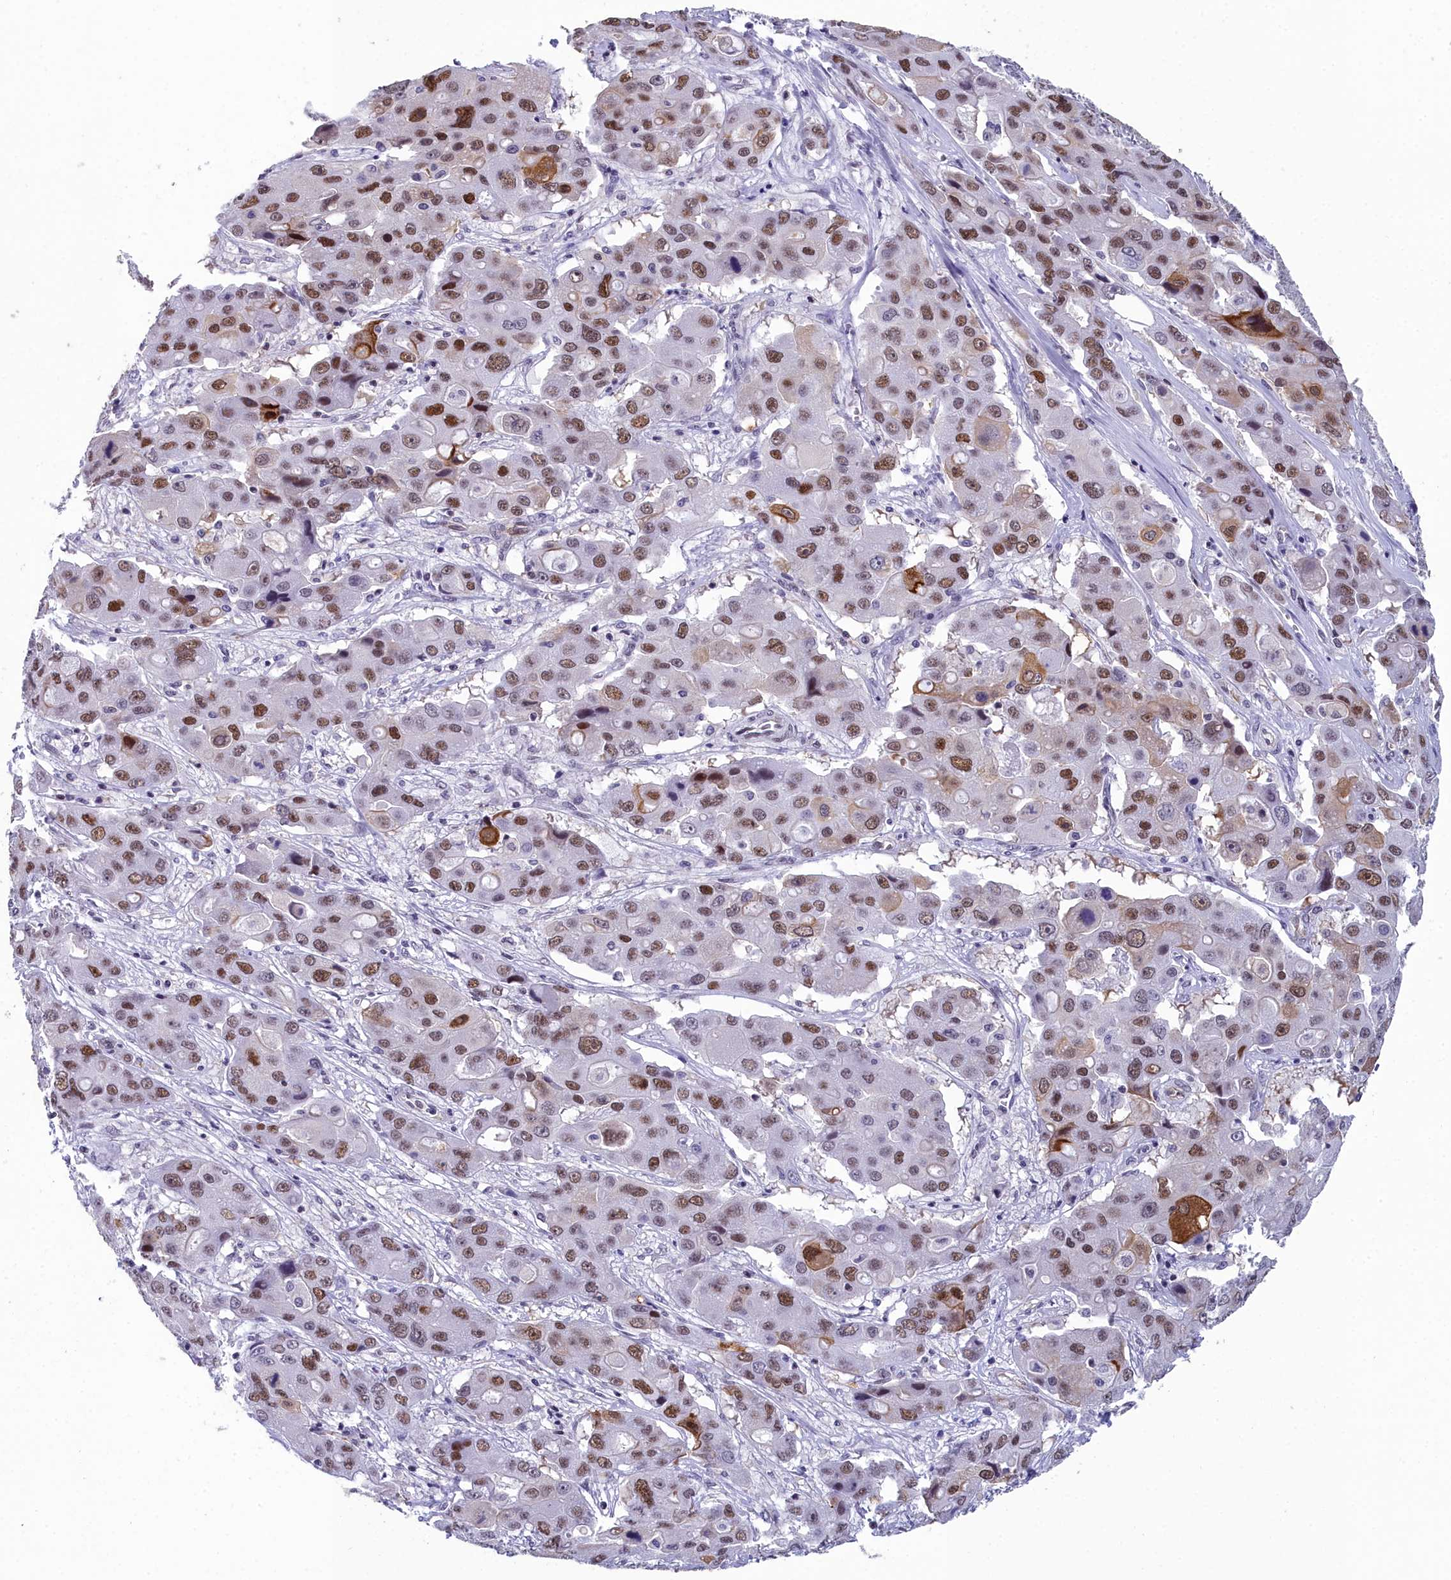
{"staining": {"intensity": "strong", "quantity": ">75%", "location": "cytoplasmic/membranous,nuclear"}, "tissue": "liver cancer", "cell_type": "Tumor cells", "image_type": "cancer", "snomed": [{"axis": "morphology", "description": "Cholangiocarcinoma"}, {"axis": "topography", "description": "Liver"}], "caption": "Cholangiocarcinoma (liver) stained with a protein marker reveals strong staining in tumor cells.", "gene": "CCDC97", "patient": {"sex": "male", "age": 67}}